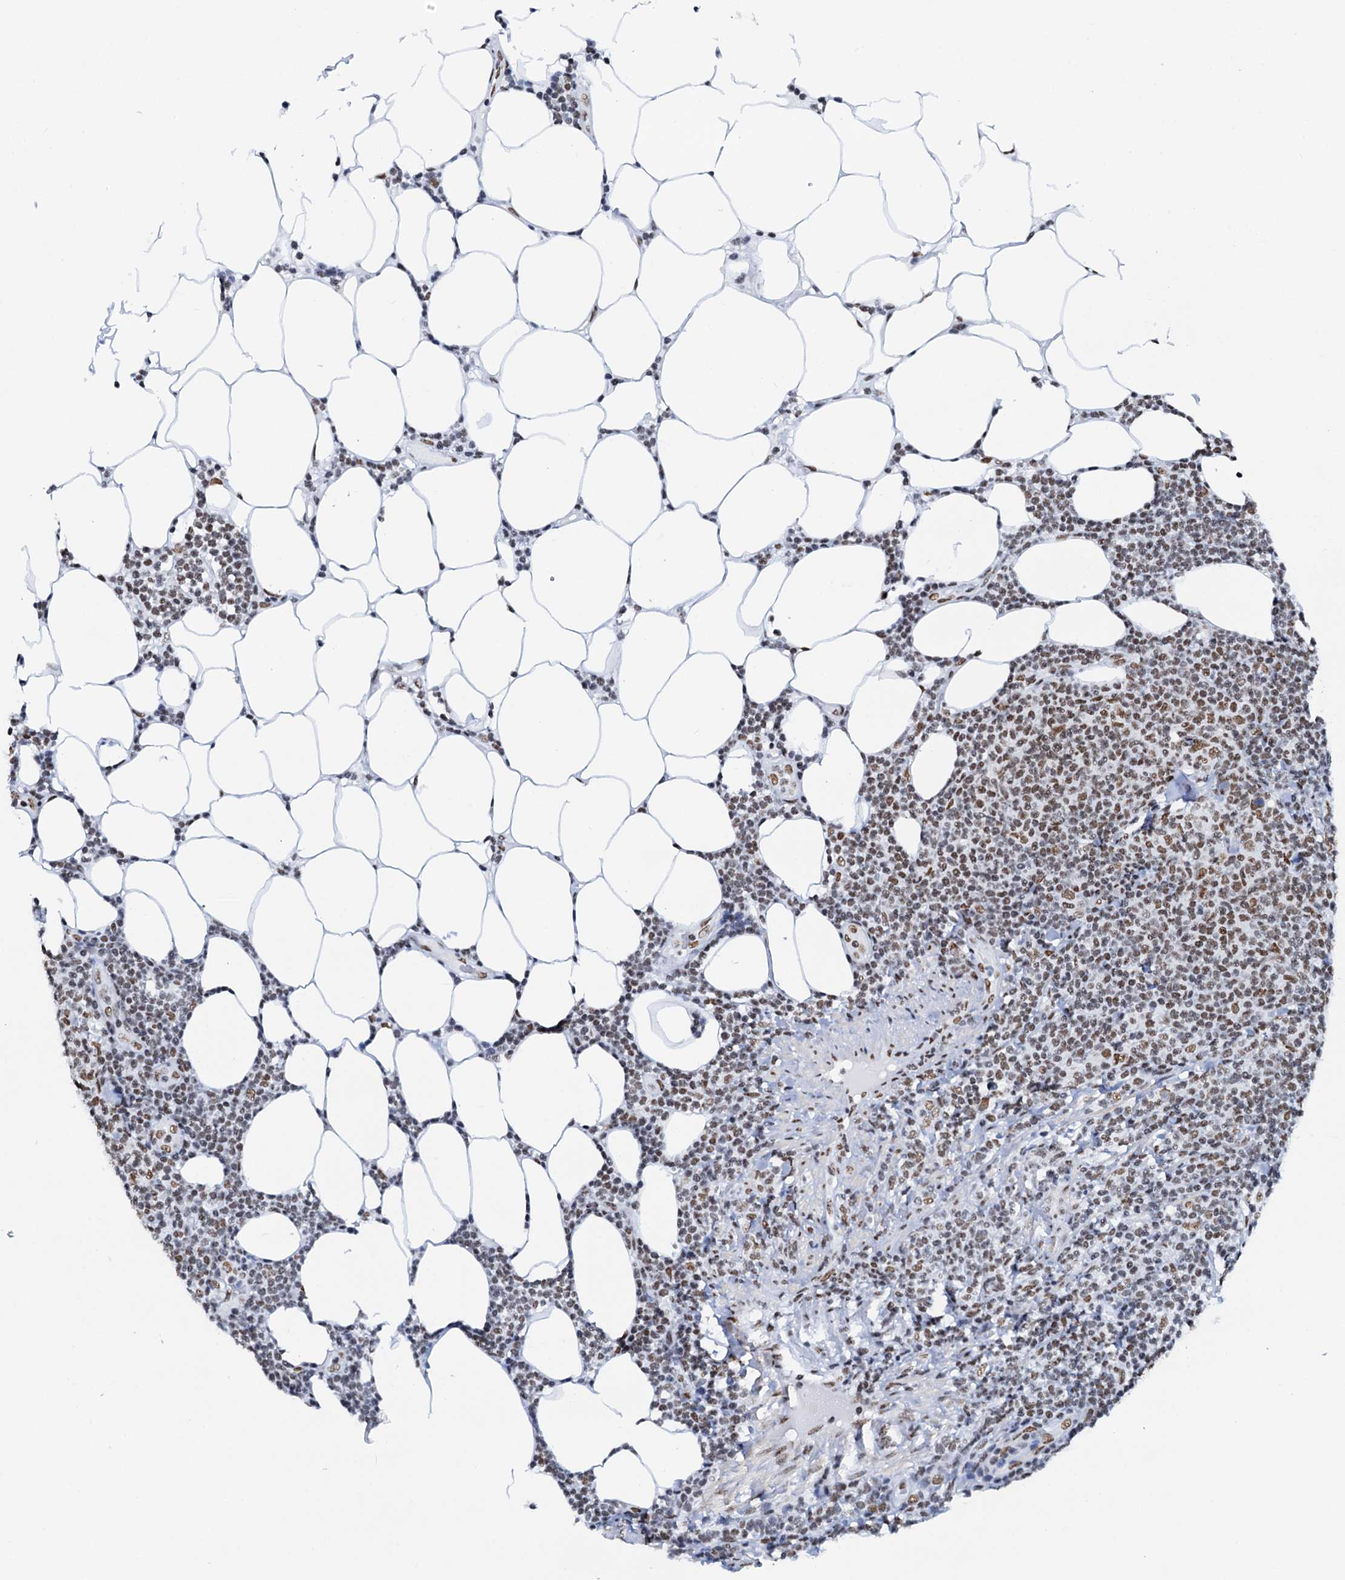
{"staining": {"intensity": "moderate", "quantity": ">75%", "location": "nuclear"}, "tissue": "lymphoma", "cell_type": "Tumor cells", "image_type": "cancer", "snomed": [{"axis": "morphology", "description": "Malignant lymphoma, non-Hodgkin's type, Low grade"}, {"axis": "topography", "description": "Lymph node"}], "caption": "Protein positivity by immunohistochemistry (IHC) shows moderate nuclear positivity in approximately >75% of tumor cells in lymphoma. (Brightfield microscopy of DAB IHC at high magnification).", "gene": "SLTM", "patient": {"sex": "male", "age": 66}}